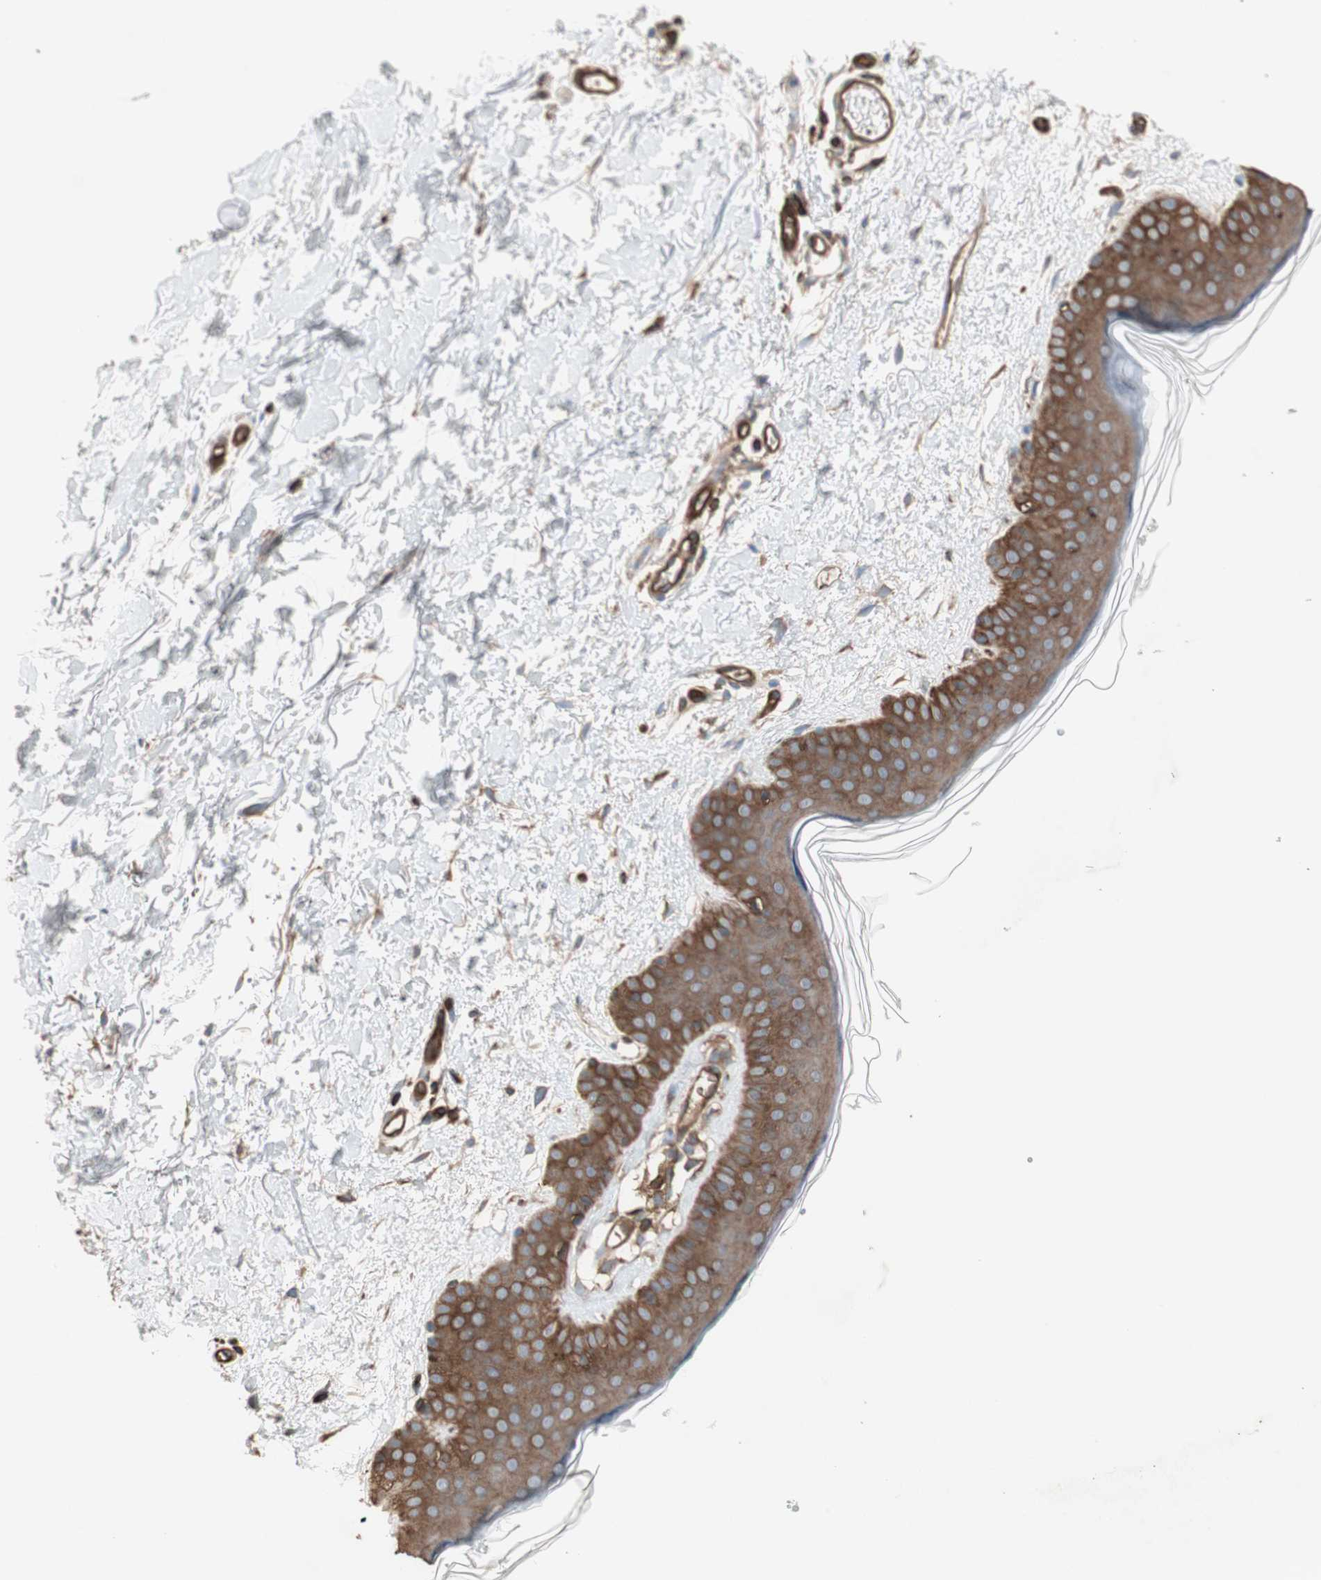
{"staining": {"intensity": "moderate", "quantity": ">75%", "location": "cytoplasmic/membranous"}, "tissue": "skin", "cell_type": "Fibroblasts", "image_type": "normal", "snomed": [{"axis": "morphology", "description": "Normal tissue, NOS"}, {"axis": "topography", "description": "Skin"}], "caption": "Immunohistochemistry image of normal skin: skin stained using immunohistochemistry (IHC) shows medium levels of moderate protein expression localized specifically in the cytoplasmic/membranous of fibroblasts, appearing as a cytoplasmic/membranous brown color.", "gene": "TCP11L1", "patient": {"sex": "female", "age": 56}}